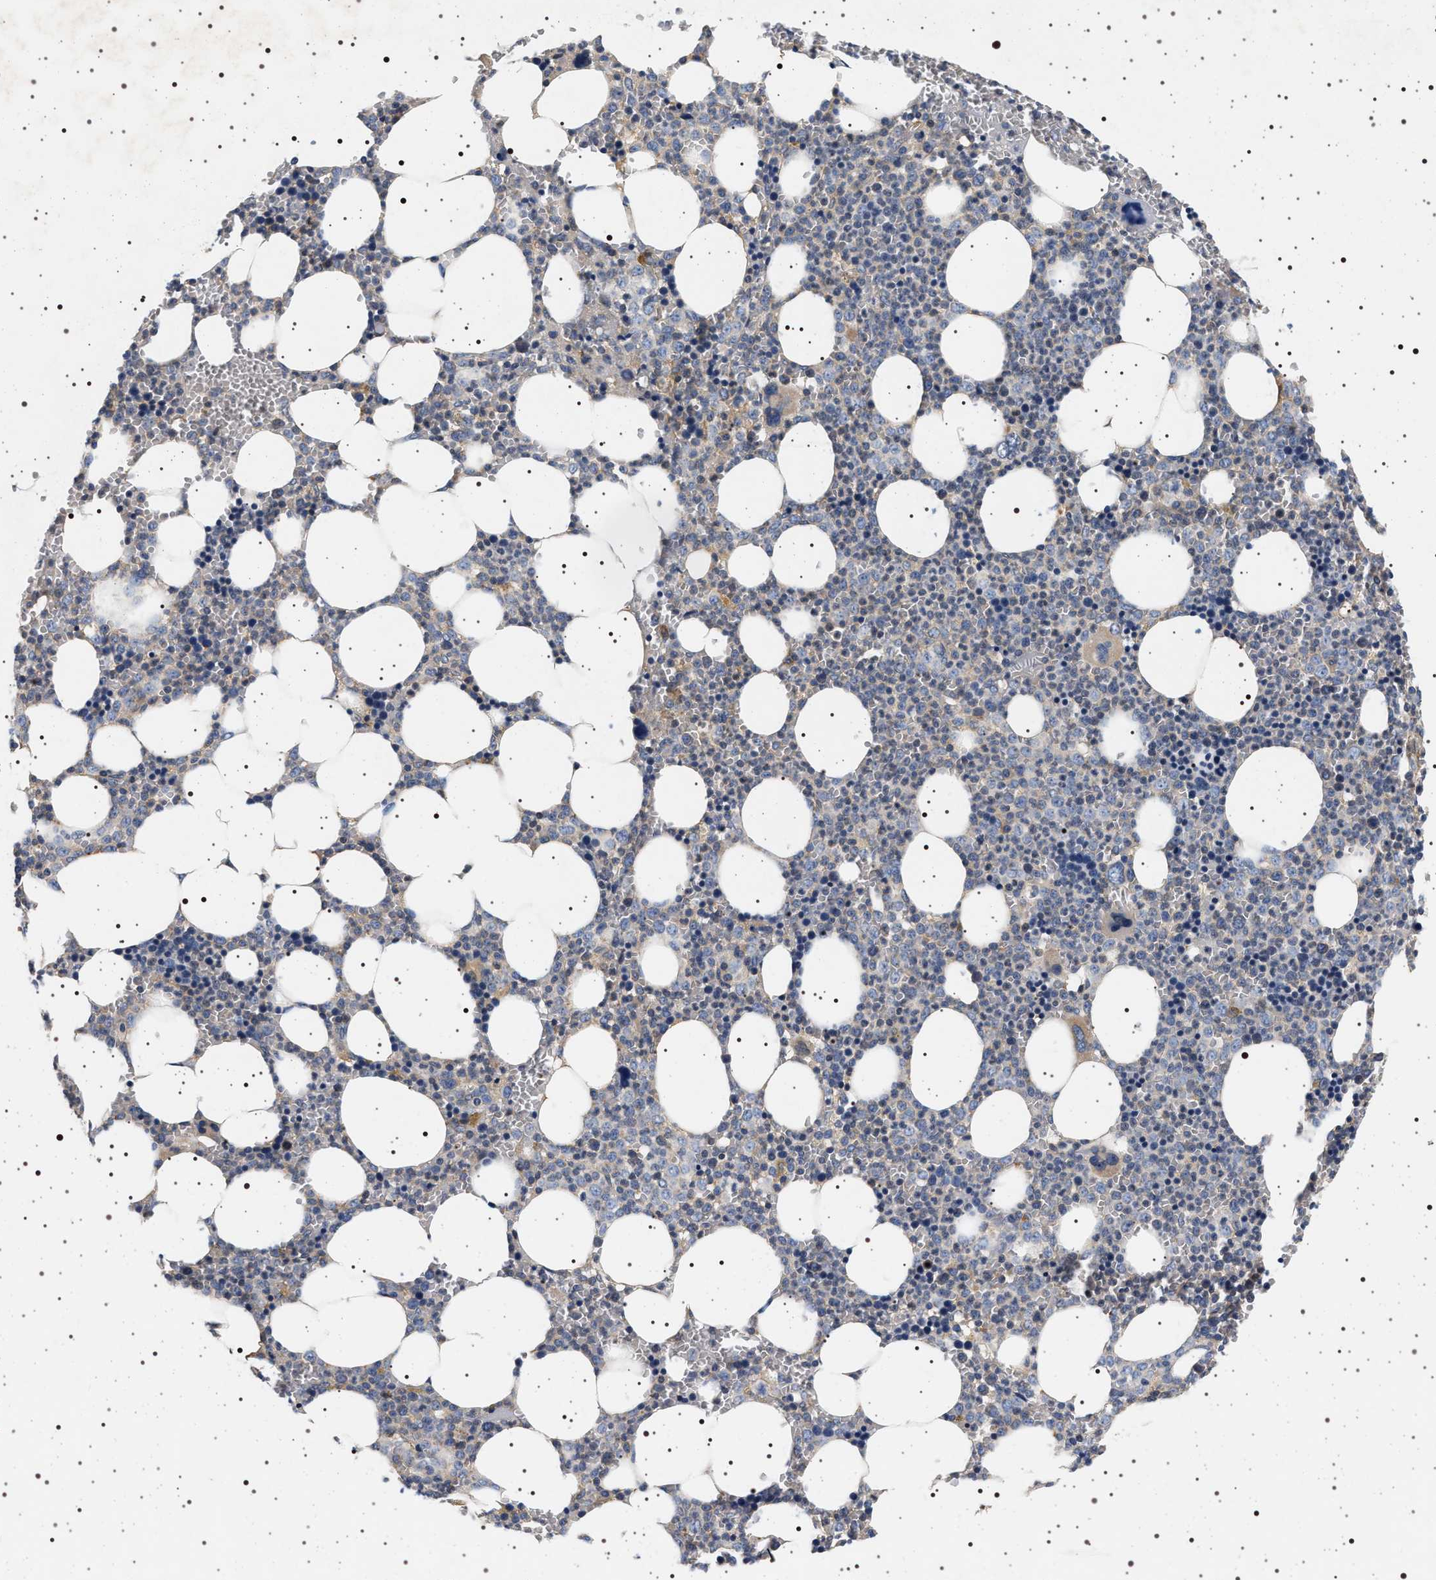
{"staining": {"intensity": "weak", "quantity": "<25%", "location": "cytoplasmic/membranous"}, "tissue": "bone marrow", "cell_type": "Hematopoietic cells", "image_type": "normal", "snomed": [{"axis": "morphology", "description": "Normal tissue, NOS"}, {"axis": "morphology", "description": "Inflammation, NOS"}, {"axis": "topography", "description": "Bone marrow"}], "caption": "This is a micrograph of IHC staining of unremarkable bone marrow, which shows no staining in hematopoietic cells.", "gene": "DCBLD2", "patient": {"sex": "female", "age": 67}}